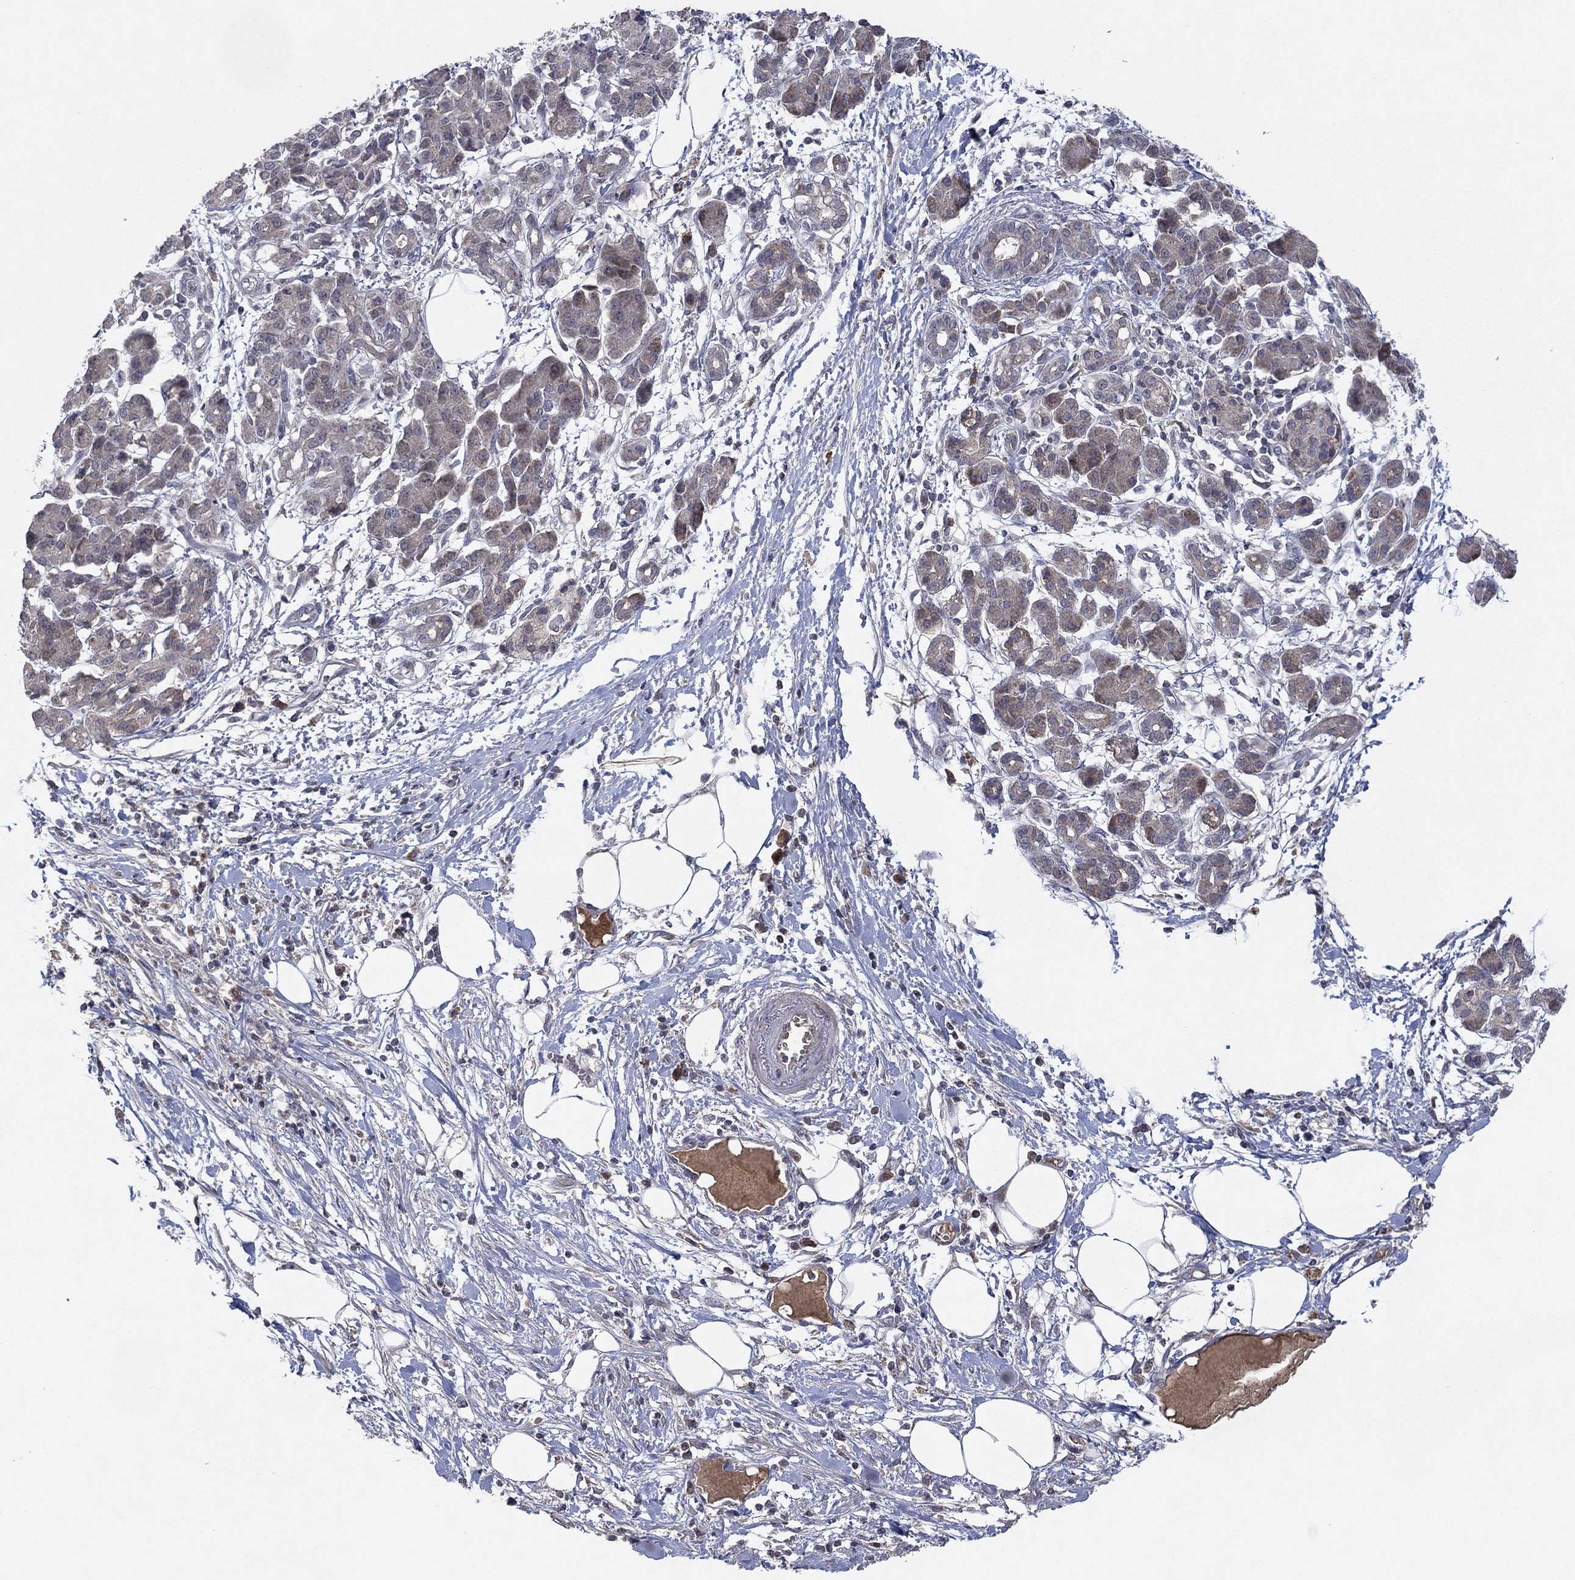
{"staining": {"intensity": "weak", "quantity": "25%-75%", "location": "cytoplasmic/membranous"}, "tissue": "pancreatic cancer", "cell_type": "Tumor cells", "image_type": "cancer", "snomed": [{"axis": "morphology", "description": "Adenocarcinoma, NOS"}, {"axis": "topography", "description": "Pancreas"}], "caption": "A high-resolution image shows immunohistochemistry (IHC) staining of pancreatic cancer (adenocarcinoma), which reveals weak cytoplasmic/membranous expression in about 25%-75% of tumor cells. (brown staining indicates protein expression, while blue staining denotes nuclei).", "gene": "IL4", "patient": {"sex": "male", "age": 72}}